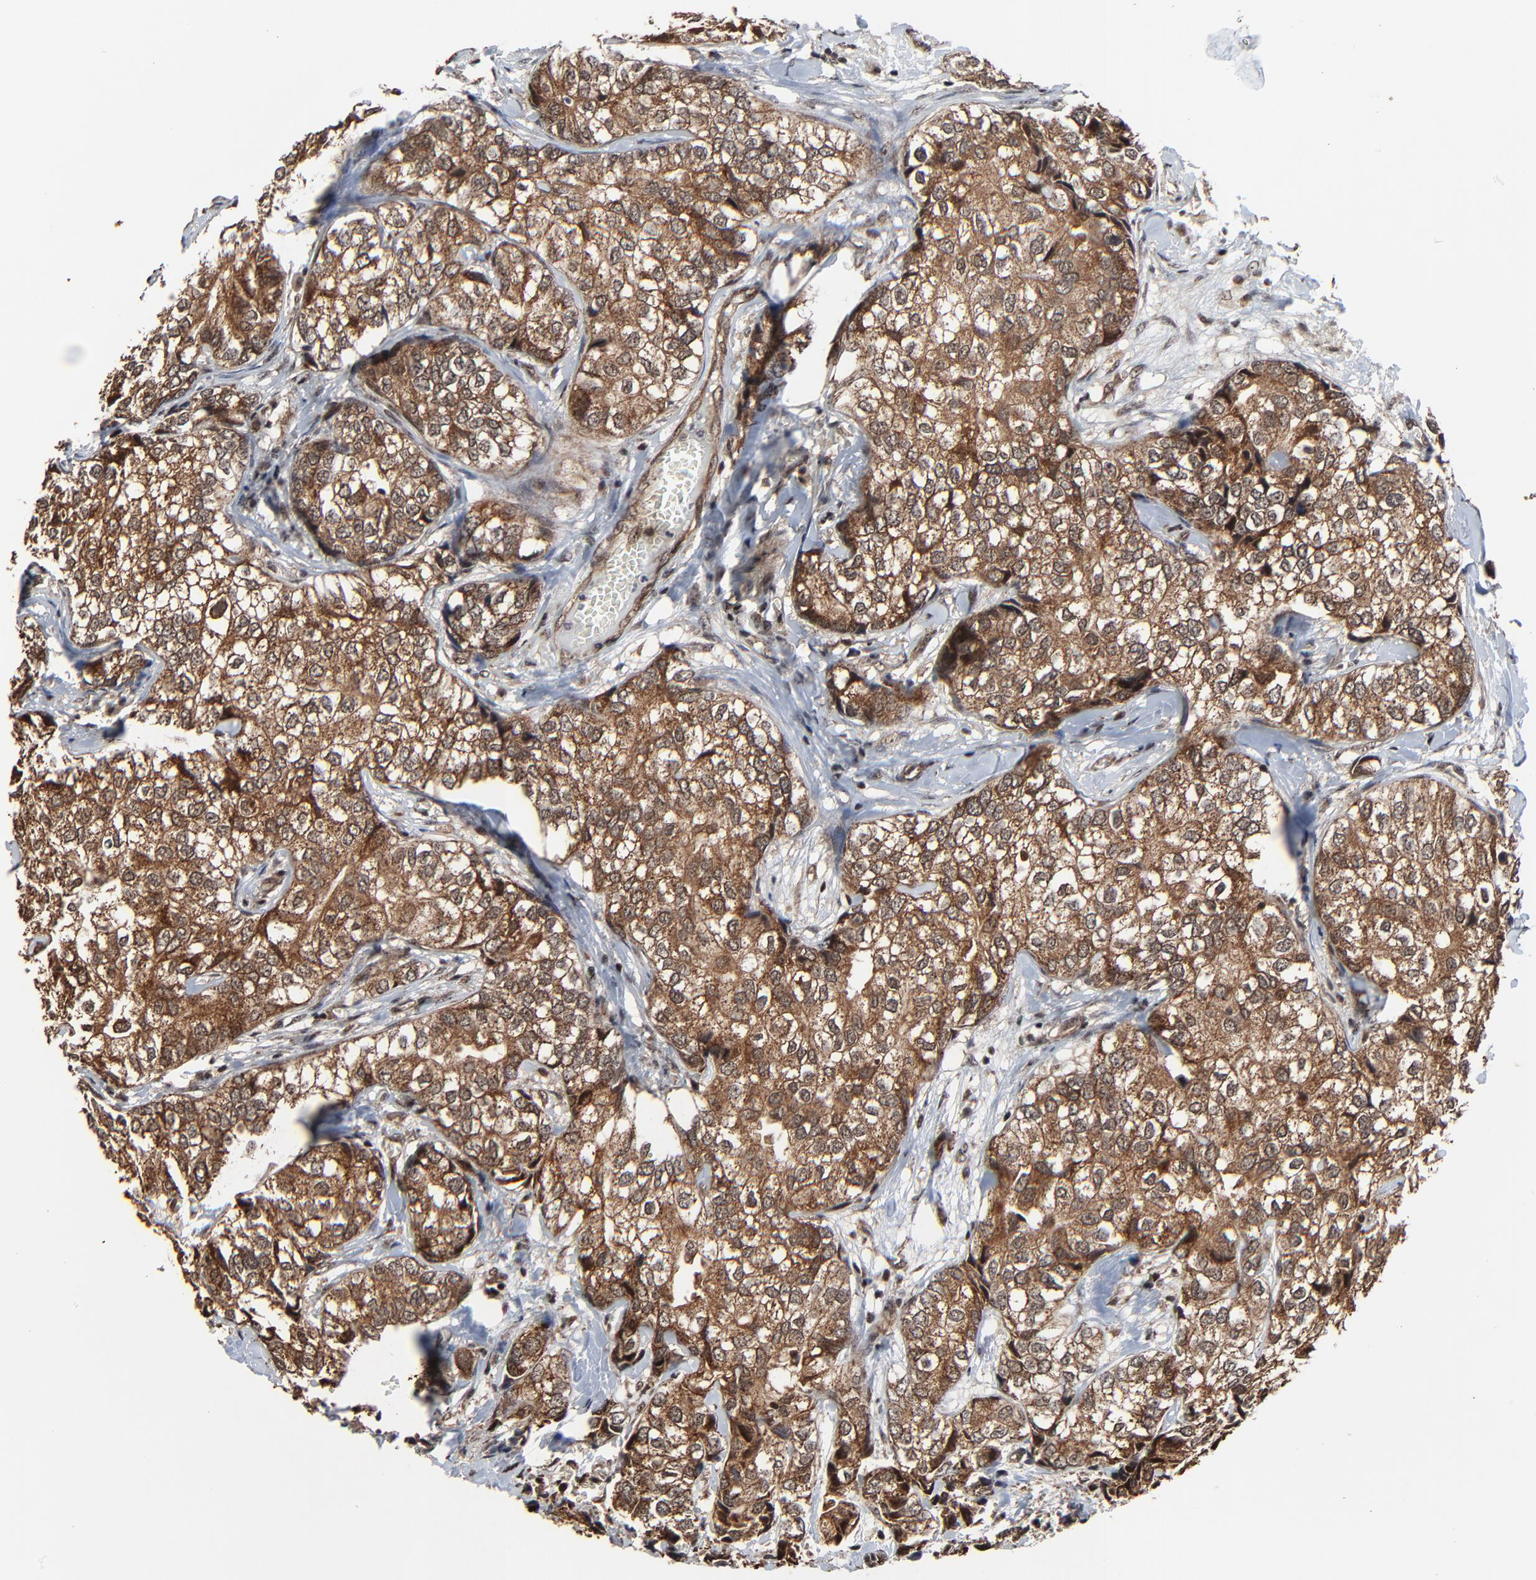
{"staining": {"intensity": "moderate", "quantity": ">75%", "location": "cytoplasmic/membranous"}, "tissue": "breast cancer", "cell_type": "Tumor cells", "image_type": "cancer", "snomed": [{"axis": "morphology", "description": "Duct carcinoma"}, {"axis": "topography", "description": "Breast"}], "caption": "An image of breast cancer stained for a protein demonstrates moderate cytoplasmic/membranous brown staining in tumor cells. The staining was performed using DAB, with brown indicating positive protein expression. Nuclei are stained blue with hematoxylin.", "gene": "RHOJ", "patient": {"sex": "female", "age": 68}}